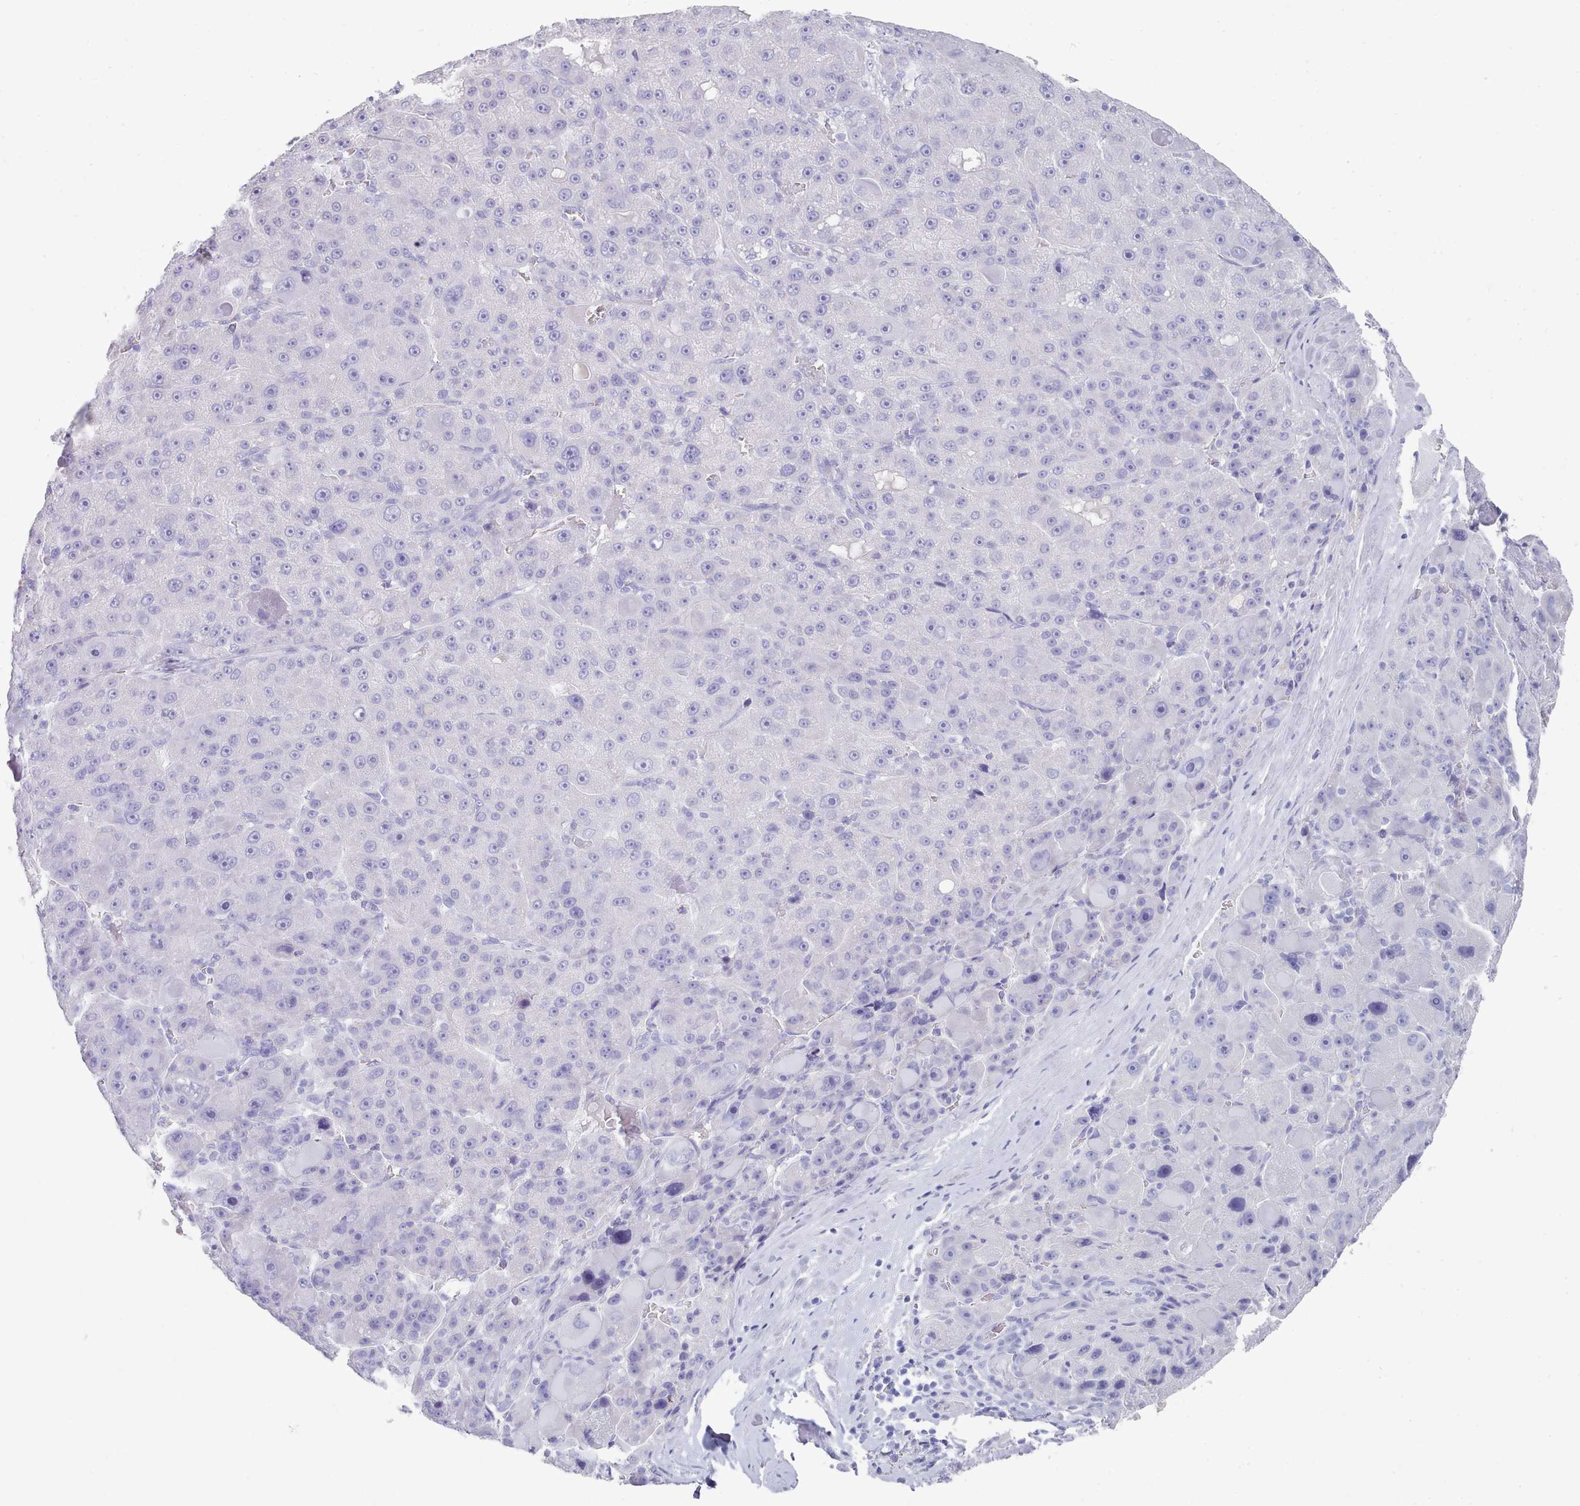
{"staining": {"intensity": "negative", "quantity": "none", "location": "none"}, "tissue": "liver cancer", "cell_type": "Tumor cells", "image_type": "cancer", "snomed": [{"axis": "morphology", "description": "Carcinoma, Hepatocellular, NOS"}, {"axis": "topography", "description": "Liver"}], "caption": "Immunohistochemical staining of human hepatocellular carcinoma (liver) demonstrates no significant positivity in tumor cells.", "gene": "LRRC37A", "patient": {"sex": "male", "age": 76}}